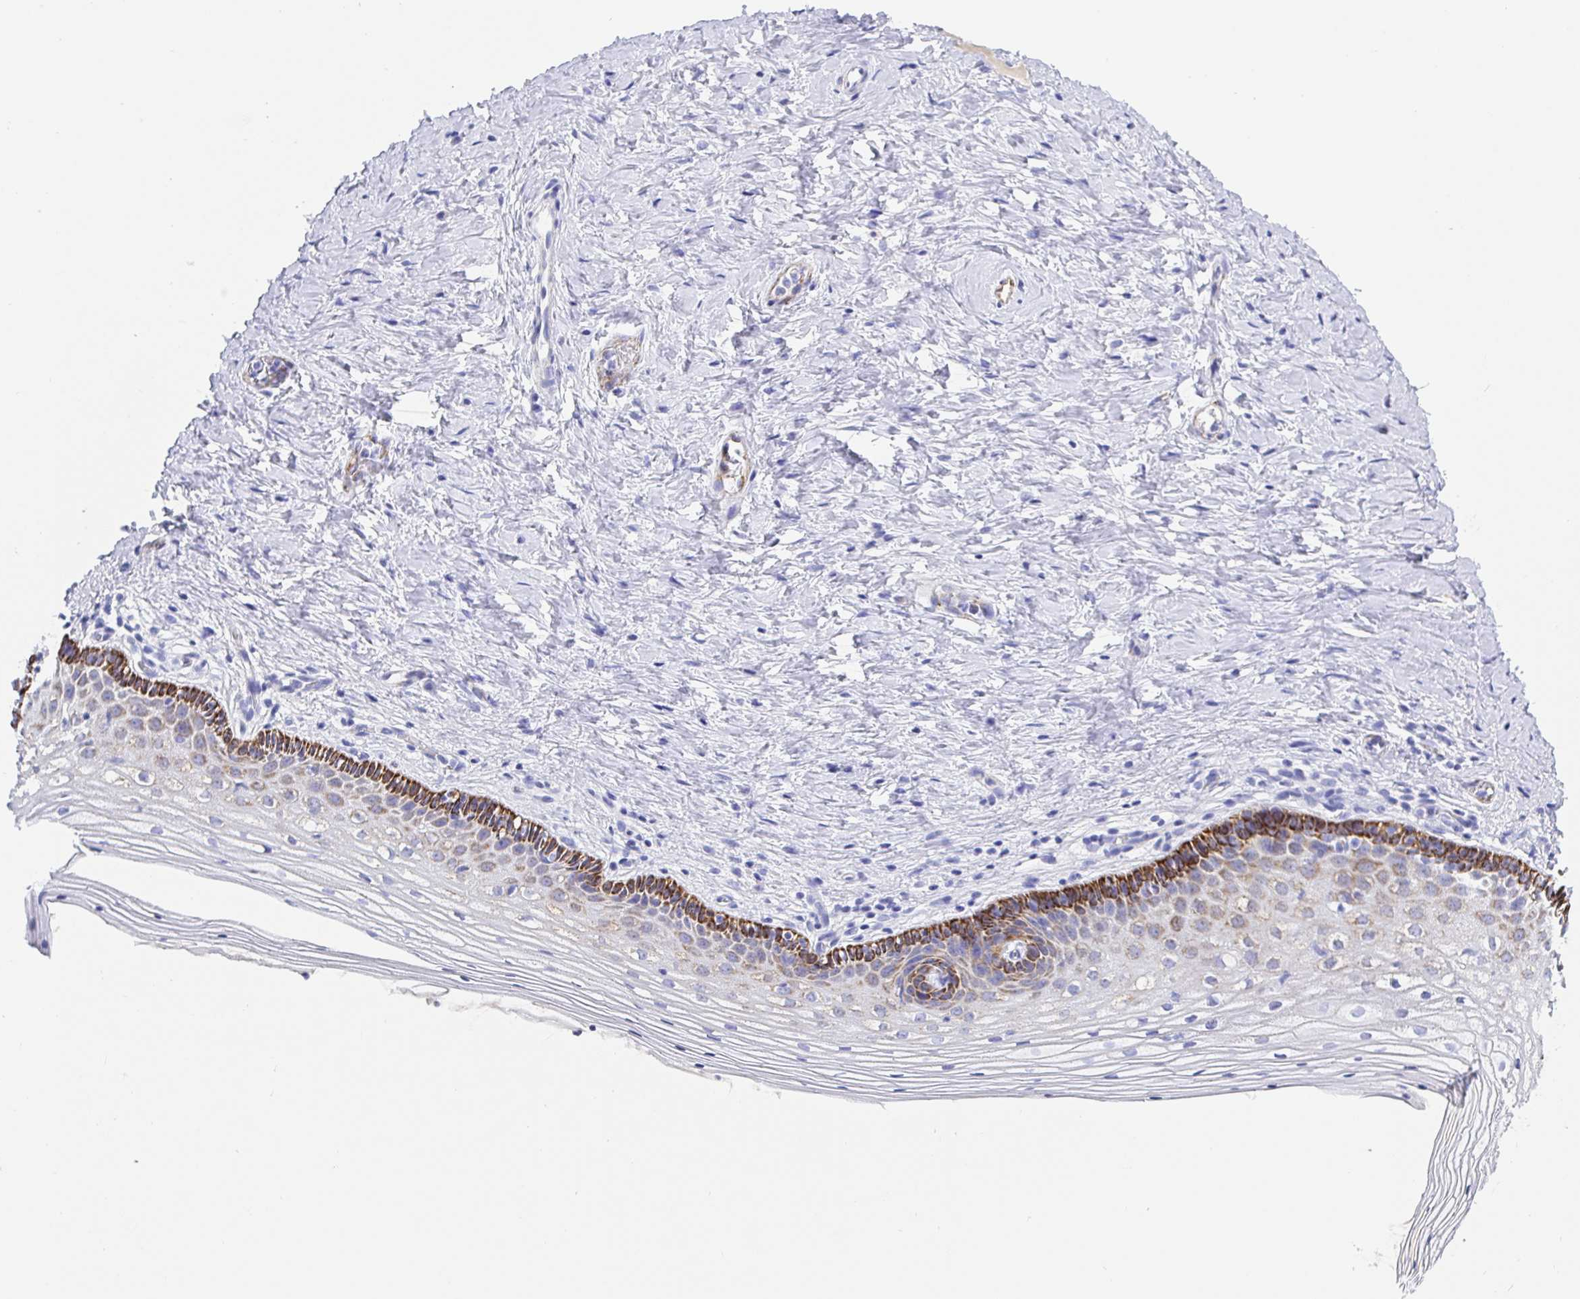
{"staining": {"intensity": "strong", "quantity": "<25%", "location": "cytoplasmic/membranous"}, "tissue": "vagina", "cell_type": "Squamous epithelial cells", "image_type": "normal", "snomed": [{"axis": "morphology", "description": "Normal tissue, NOS"}, {"axis": "topography", "description": "Vagina"}], "caption": "An IHC image of benign tissue is shown. Protein staining in brown labels strong cytoplasmic/membranous positivity in vagina within squamous epithelial cells.", "gene": "MAOA", "patient": {"sex": "female", "age": 45}}